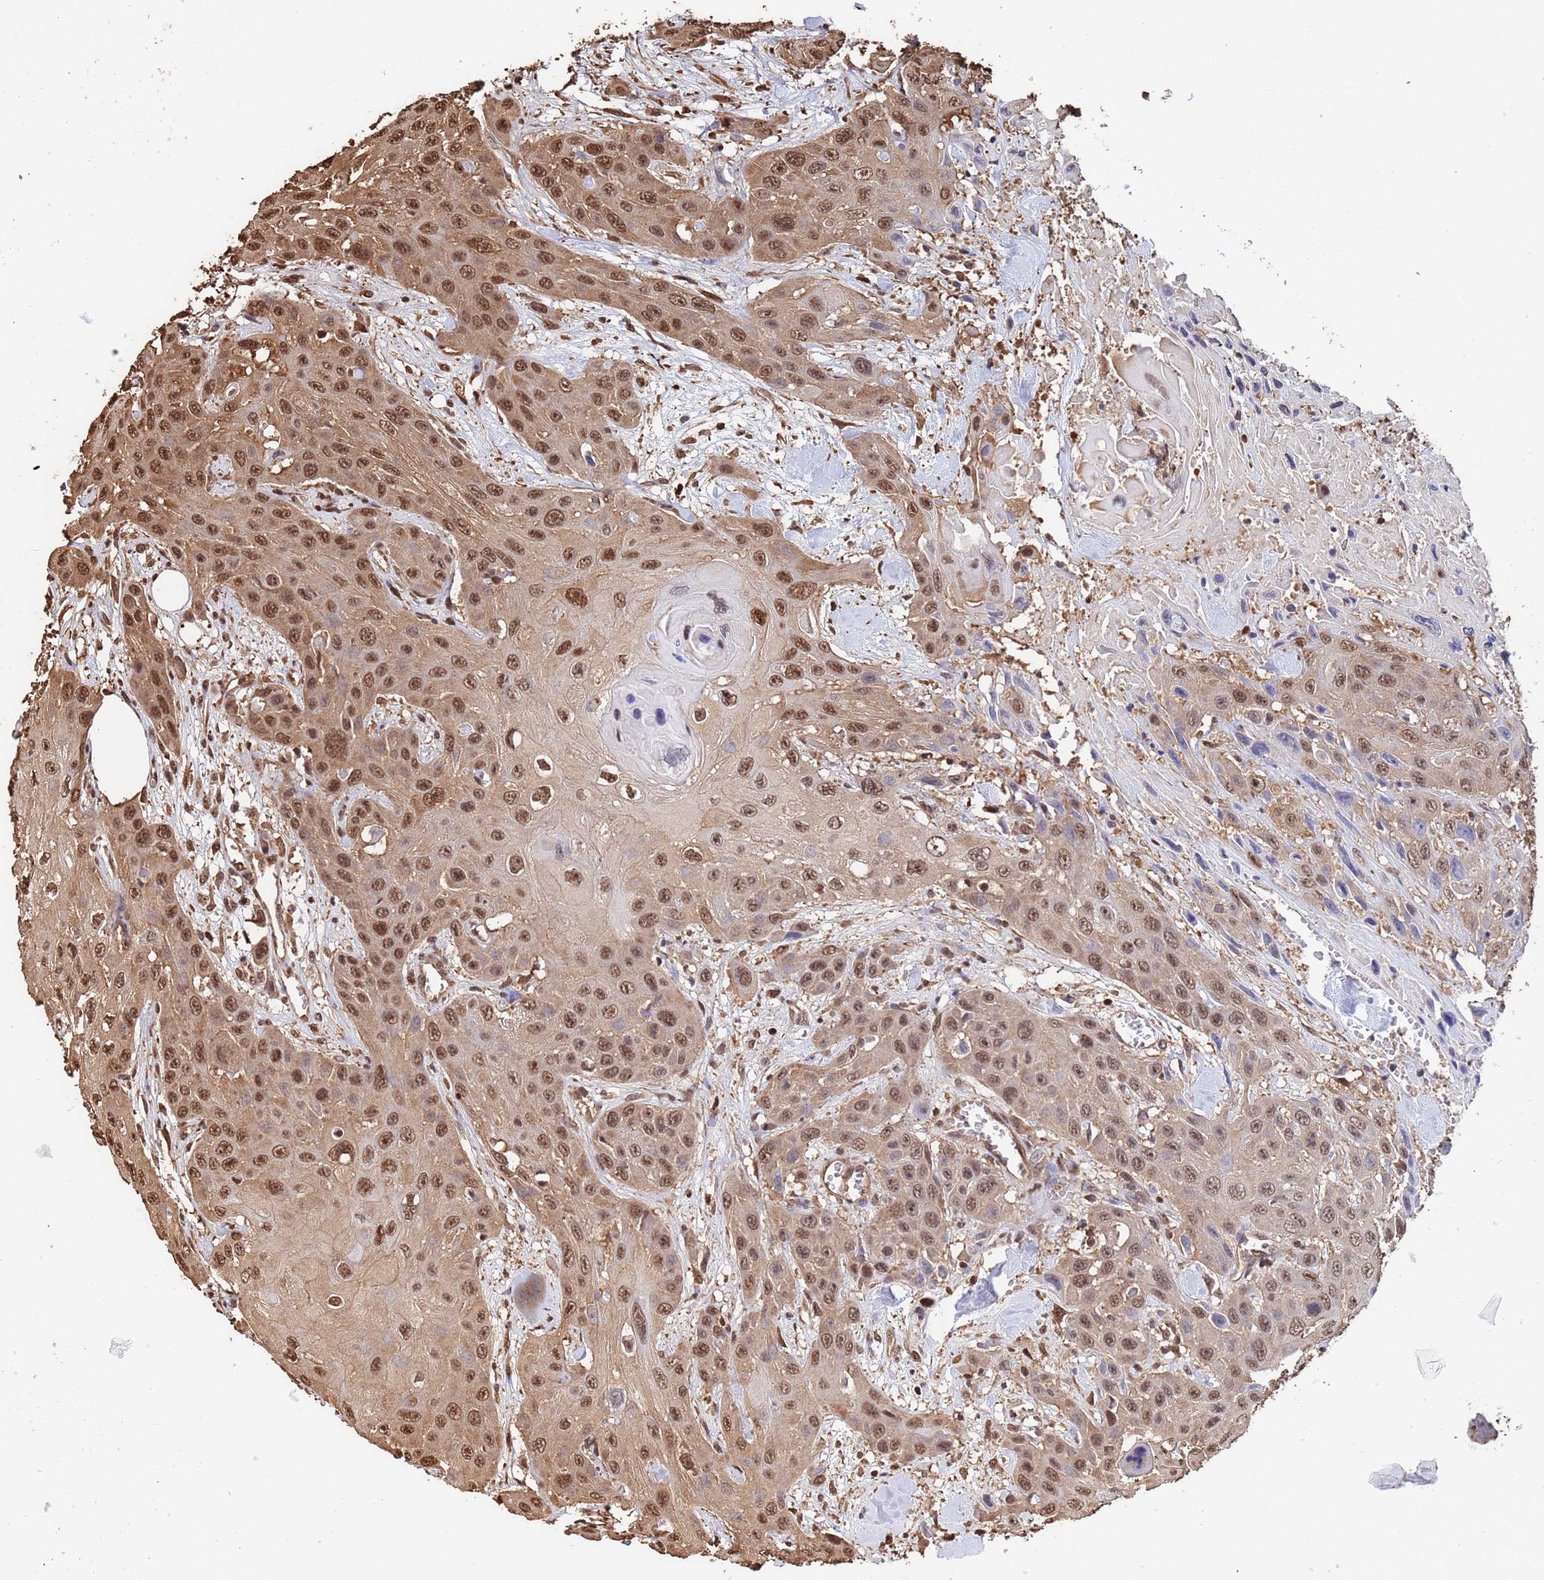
{"staining": {"intensity": "moderate", "quantity": ">75%", "location": "cytoplasmic/membranous,nuclear"}, "tissue": "head and neck cancer", "cell_type": "Tumor cells", "image_type": "cancer", "snomed": [{"axis": "morphology", "description": "Squamous cell carcinoma, NOS"}, {"axis": "topography", "description": "Head-Neck"}], "caption": "A brown stain labels moderate cytoplasmic/membranous and nuclear staining of a protein in human head and neck cancer tumor cells.", "gene": "SUMO4", "patient": {"sex": "male", "age": 81}}